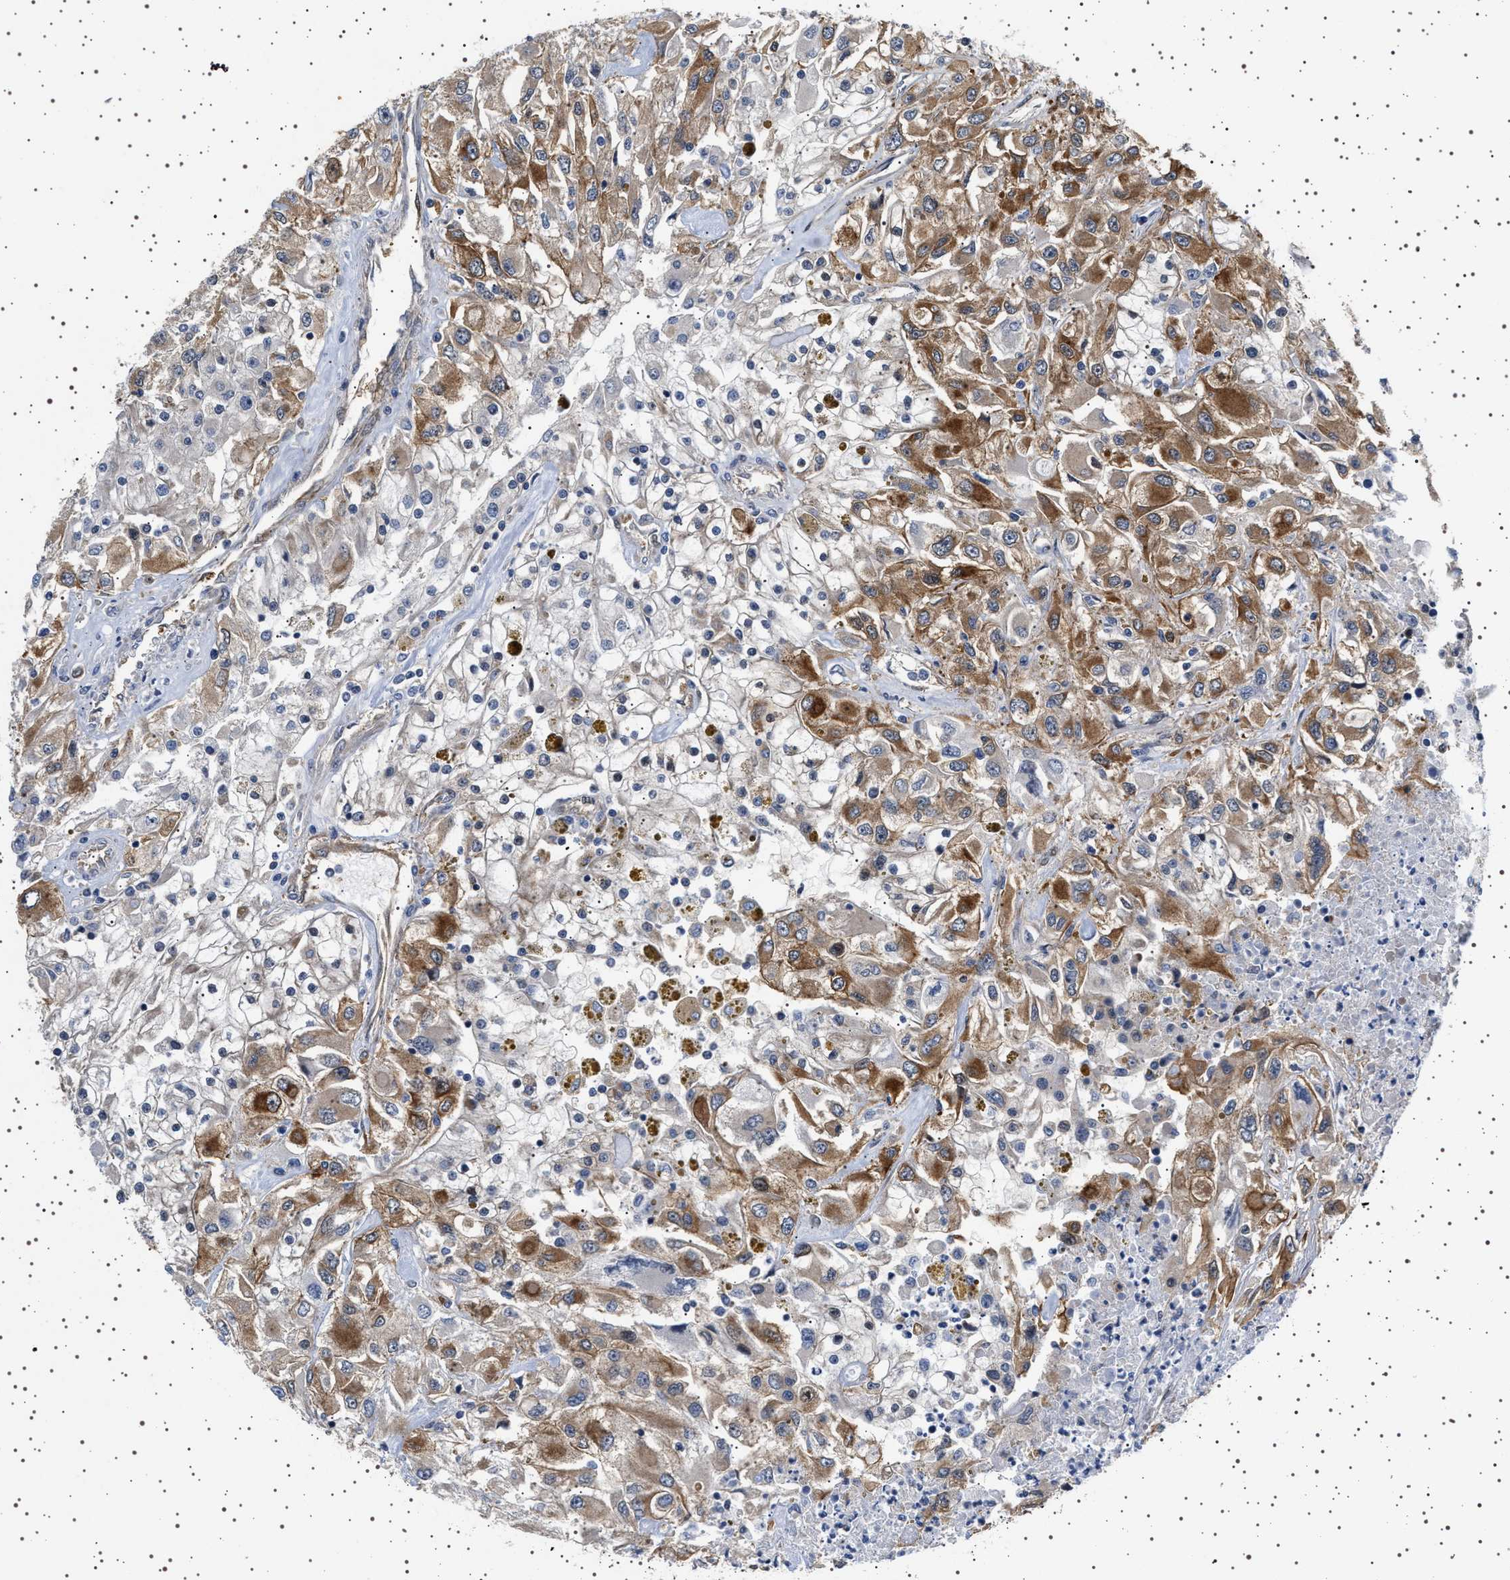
{"staining": {"intensity": "moderate", "quantity": ">75%", "location": "cytoplasmic/membranous"}, "tissue": "renal cancer", "cell_type": "Tumor cells", "image_type": "cancer", "snomed": [{"axis": "morphology", "description": "Adenocarcinoma, NOS"}, {"axis": "topography", "description": "Kidney"}], "caption": "Brown immunohistochemical staining in human renal cancer (adenocarcinoma) shows moderate cytoplasmic/membranous expression in approximately >75% of tumor cells.", "gene": "BAG3", "patient": {"sex": "female", "age": 52}}